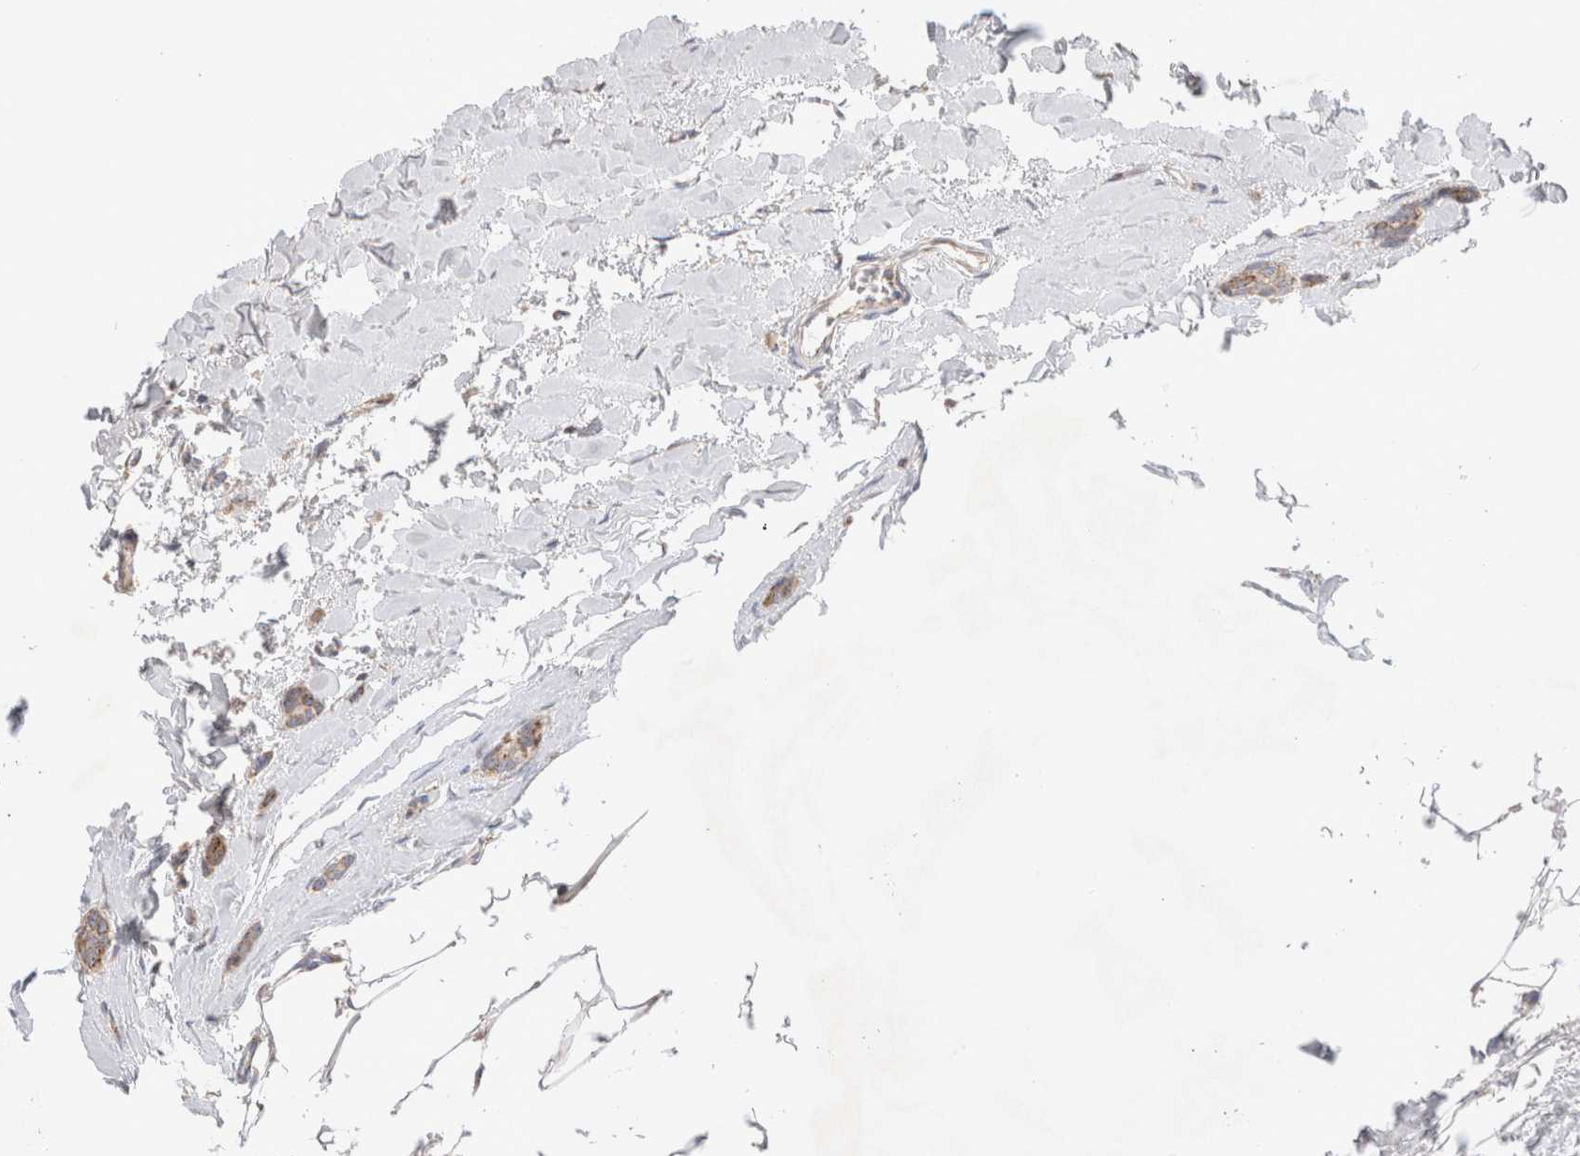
{"staining": {"intensity": "weak", "quantity": ">75%", "location": "cytoplasmic/membranous"}, "tissue": "breast cancer", "cell_type": "Tumor cells", "image_type": "cancer", "snomed": [{"axis": "morphology", "description": "Lobular carcinoma"}, {"axis": "topography", "description": "Skin"}, {"axis": "topography", "description": "Breast"}], "caption": "A brown stain shows weak cytoplasmic/membranous positivity of a protein in lobular carcinoma (breast) tumor cells. The protein is shown in brown color, while the nuclei are stained blue.", "gene": "CHADL", "patient": {"sex": "female", "age": 46}}